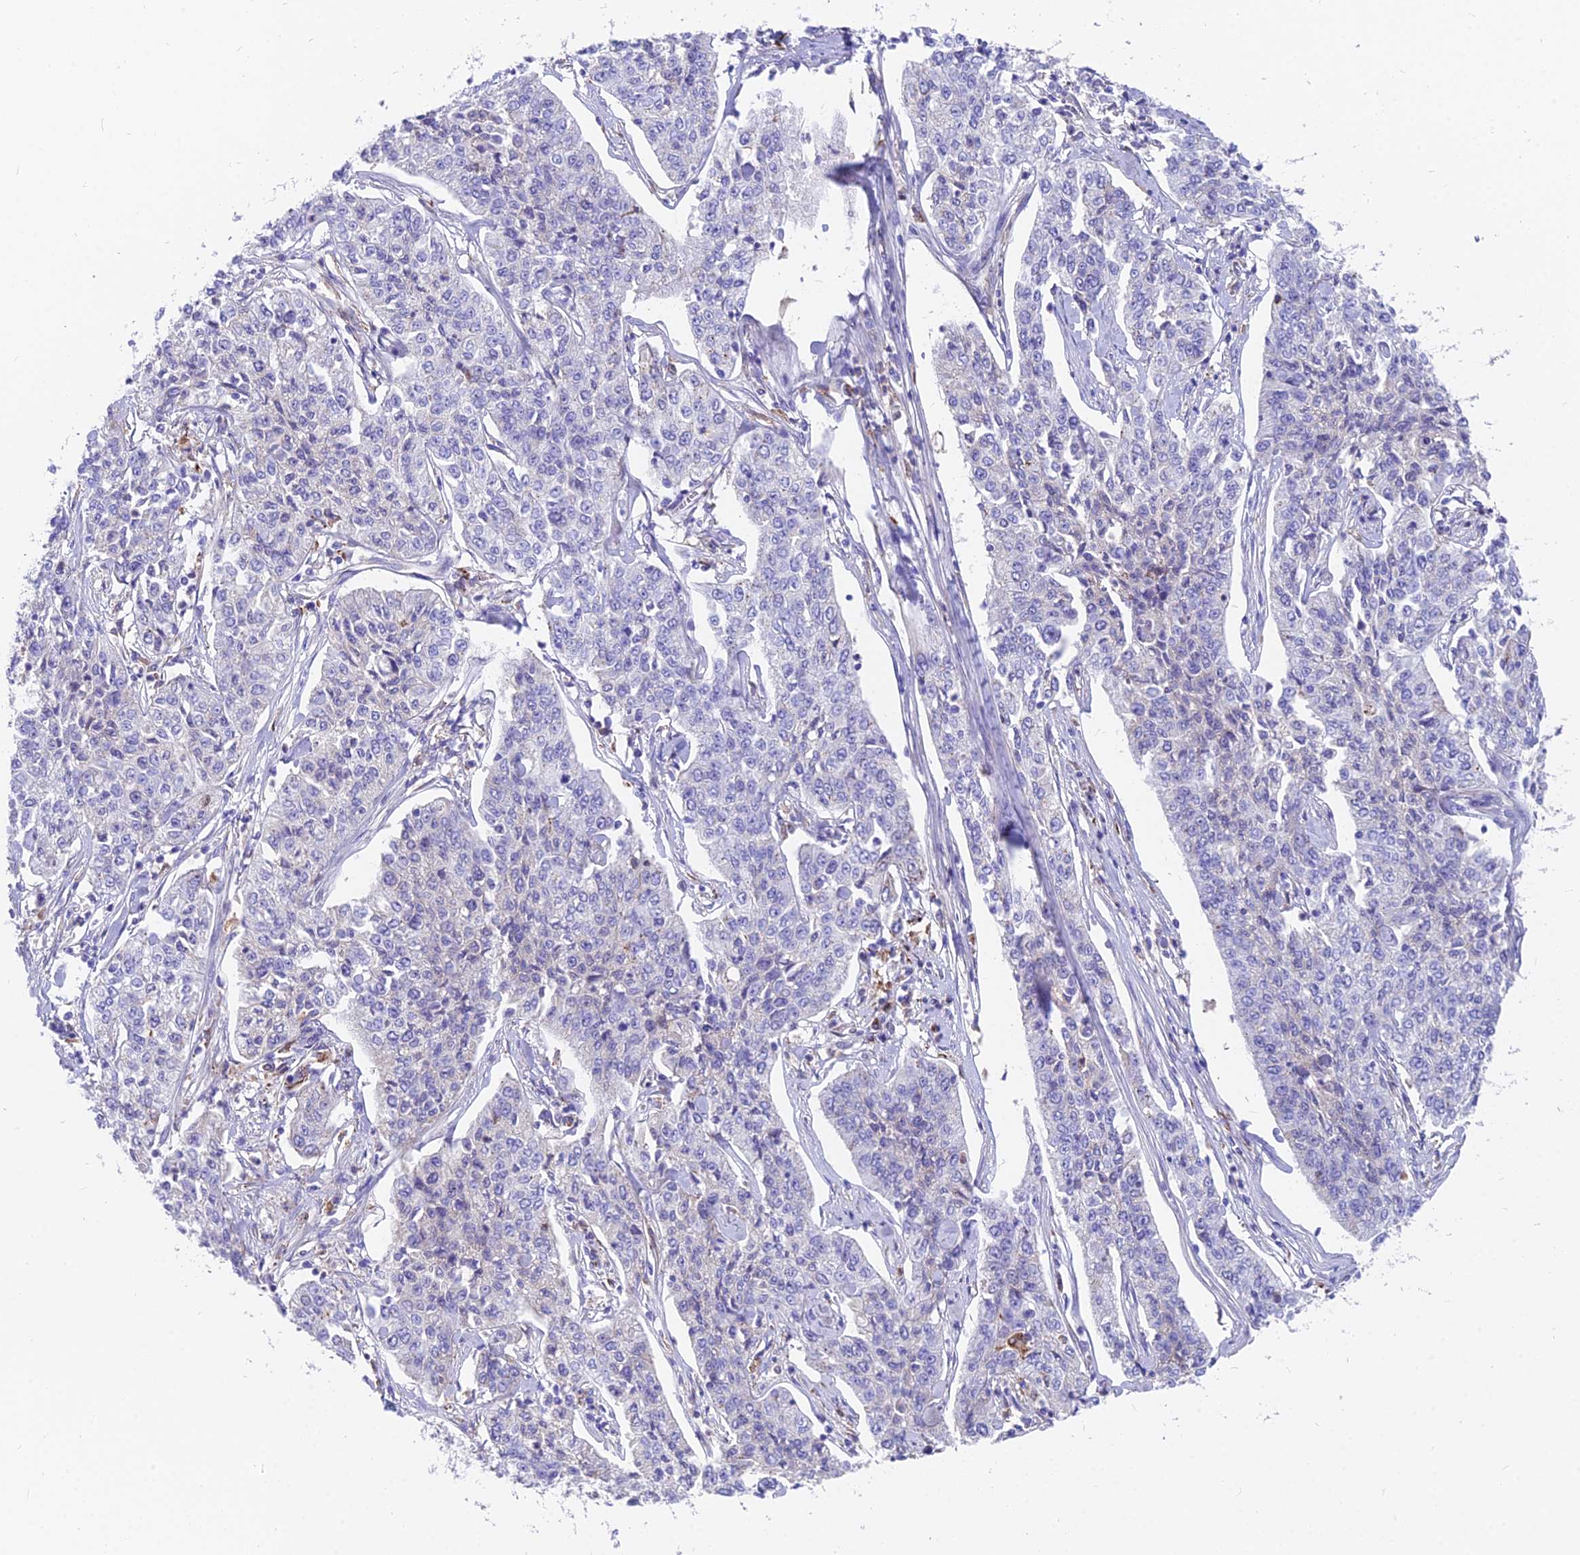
{"staining": {"intensity": "negative", "quantity": "none", "location": "none"}, "tissue": "cervical cancer", "cell_type": "Tumor cells", "image_type": "cancer", "snomed": [{"axis": "morphology", "description": "Squamous cell carcinoma, NOS"}, {"axis": "topography", "description": "Cervix"}], "caption": "Tumor cells are negative for protein expression in human cervical squamous cell carcinoma.", "gene": "TIGD6", "patient": {"sex": "female", "age": 35}}